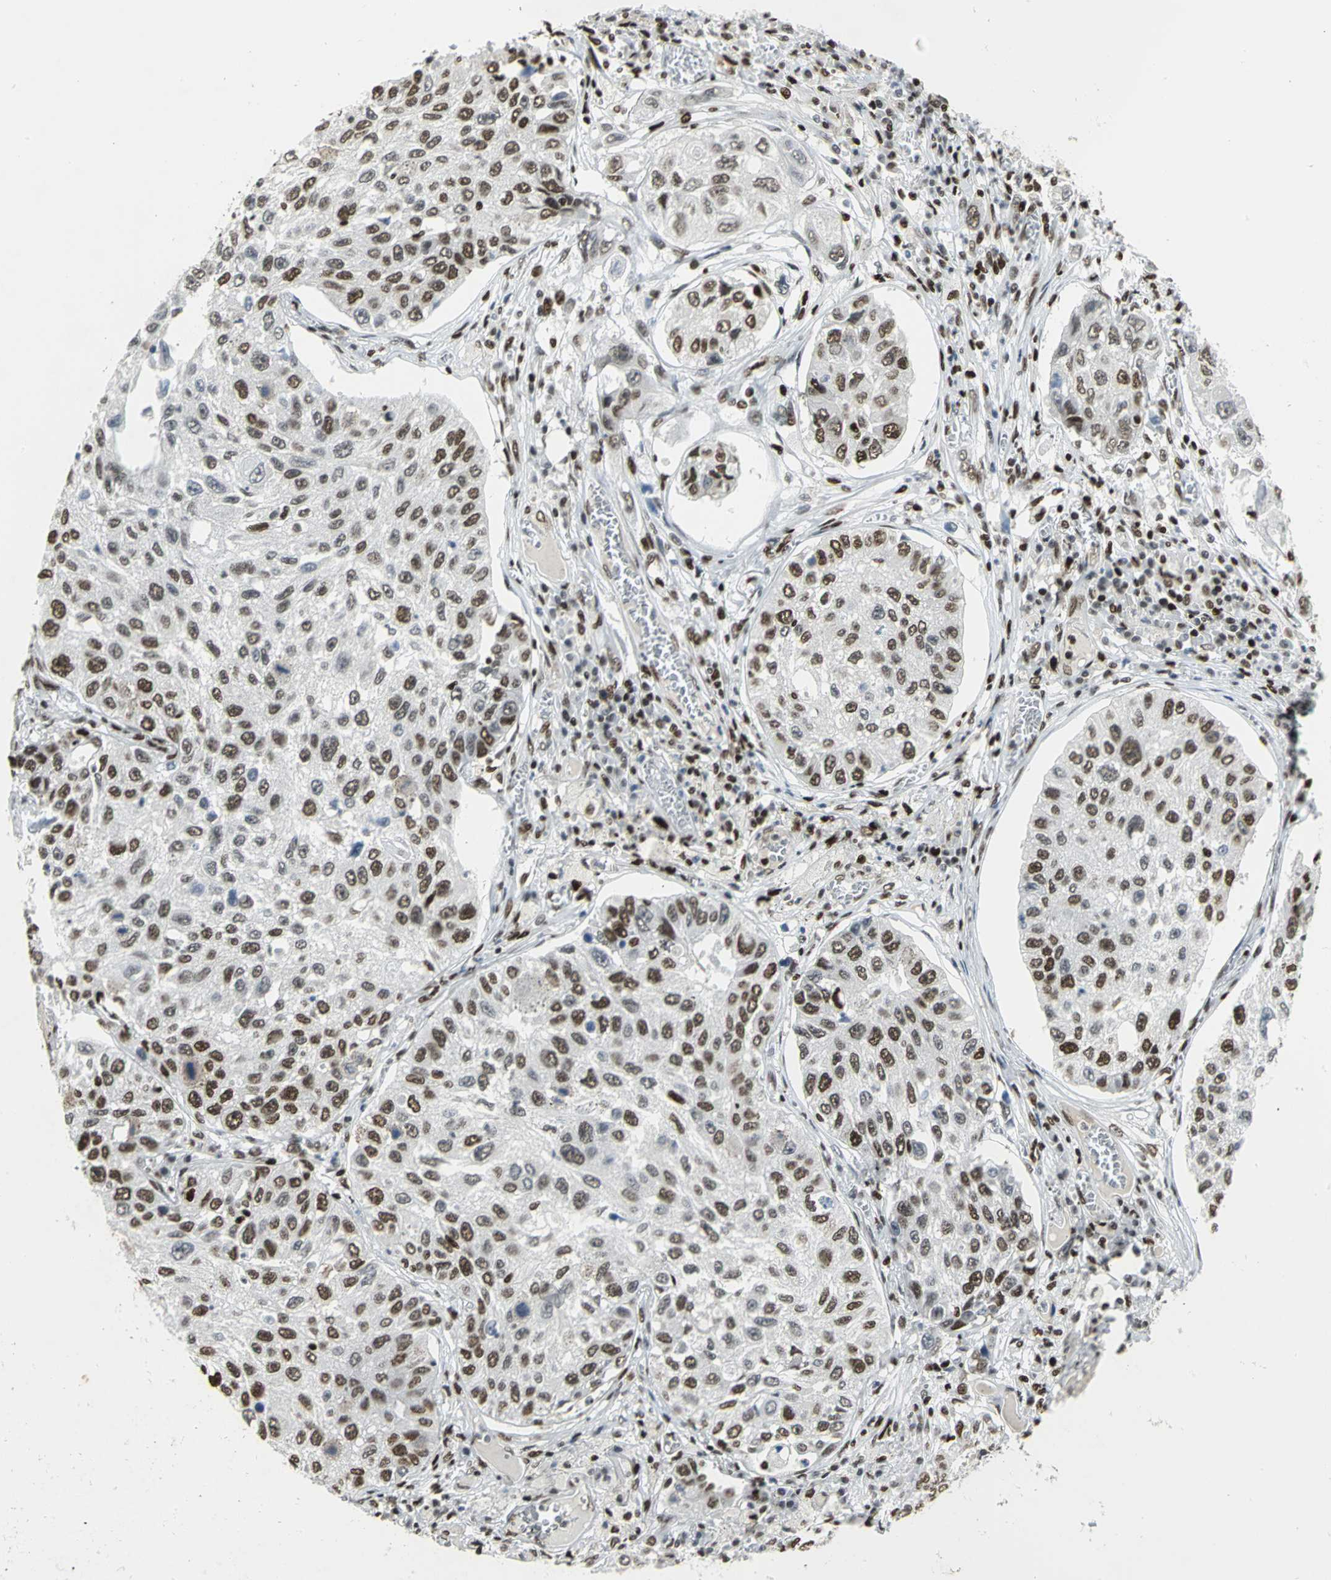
{"staining": {"intensity": "strong", "quantity": ">75%", "location": "nuclear"}, "tissue": "lung cancer", "cell_type": "Tumor cells", "image_type": "cancer", "snomed": [{"axis": "morphology", "description": "Squamous cell carcinoma, NOS"}, {"axis": "topography", "description": "Lung"}], "caption": "Lung cancer (squamous cell carcinoma) was stained to show a protein in brown. There is high levels of strong nuclear positivity in about >75% of tumor cells.", "gene": "HNRNPD", "patient": {"sex": "male", "age": 71}}